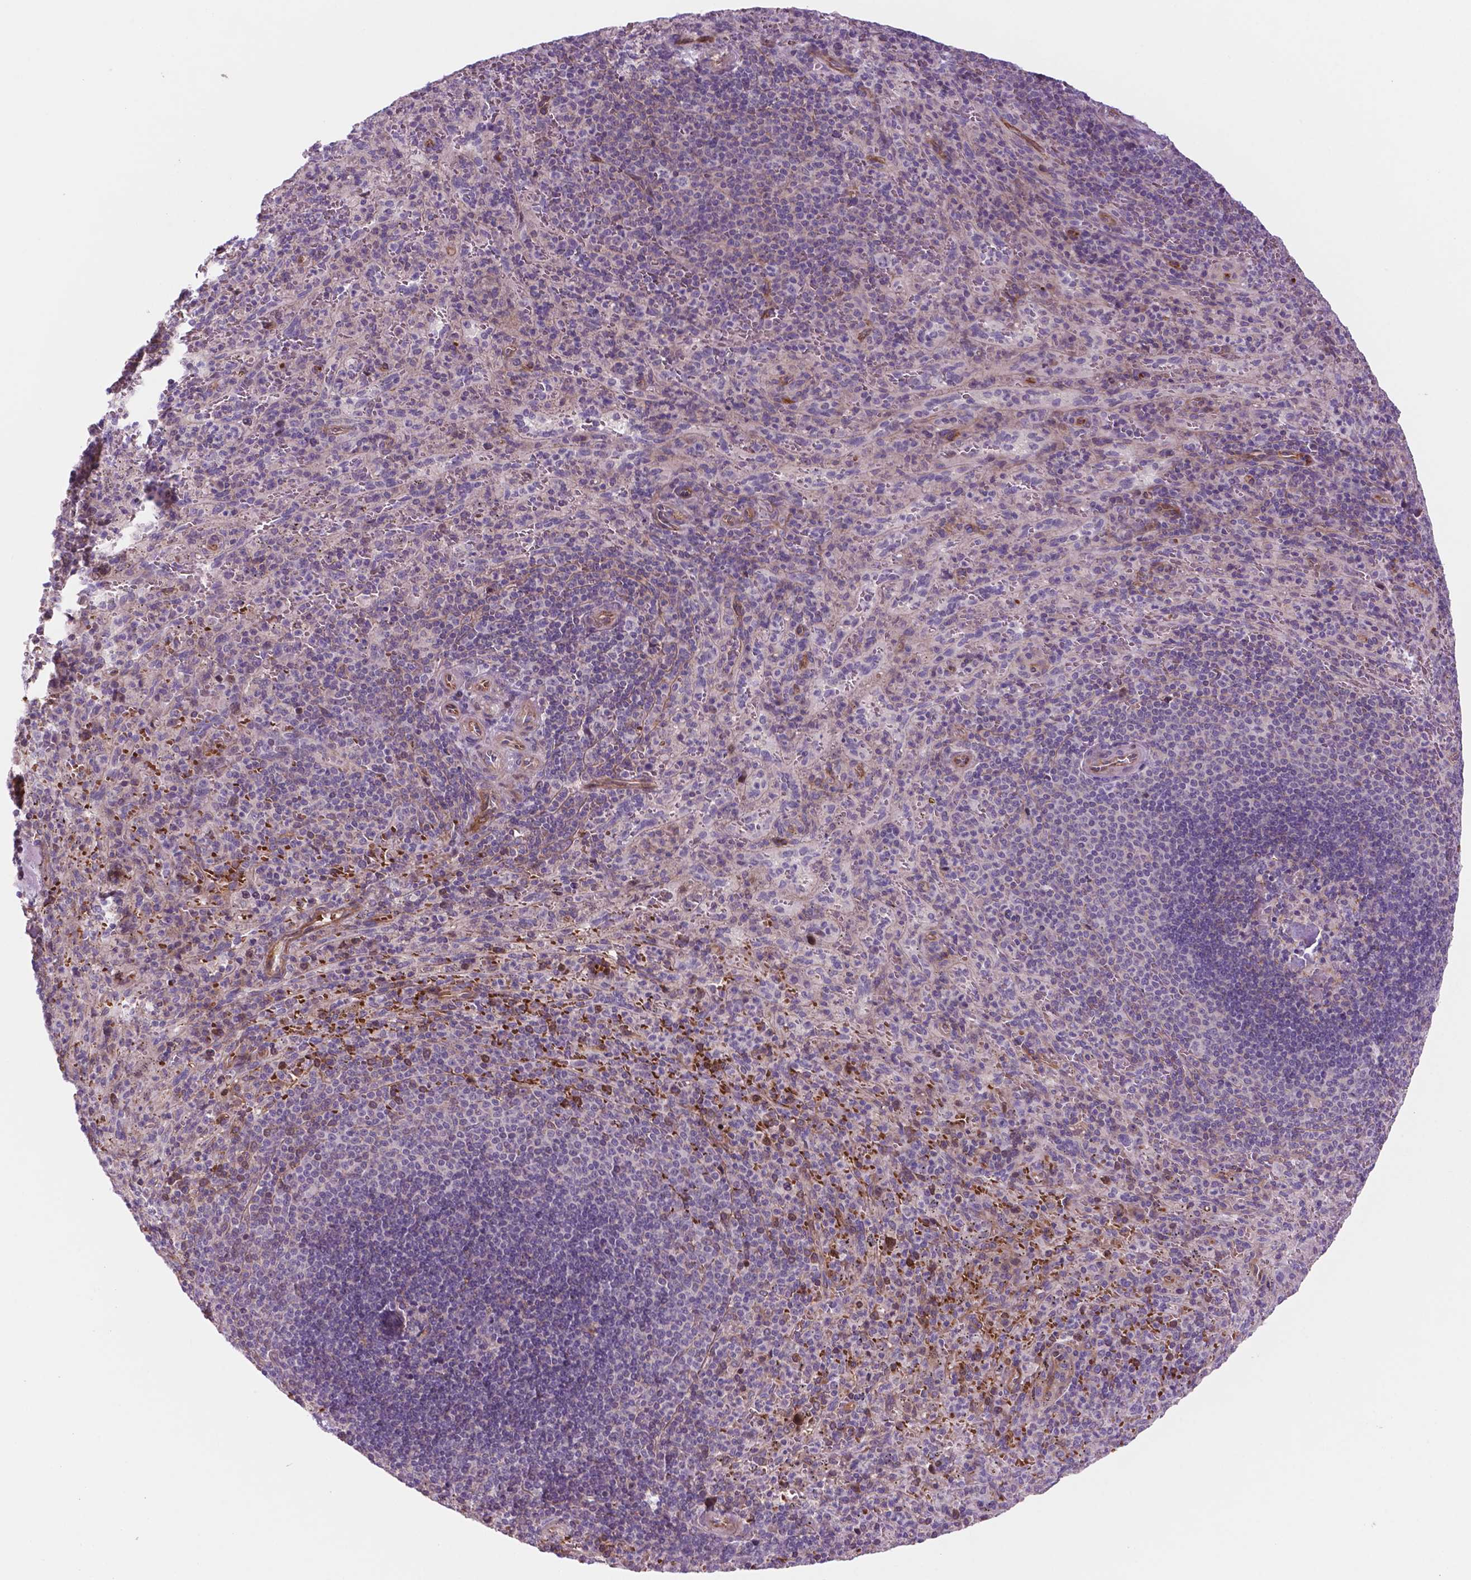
{"staining": {"intensity": "moderate", "quantity": "<25%", "location": "cytoplasmic/membranous"}, "tissue": "spleen", "cell_type": "Cells in red pulp", "image_type": "normal", "snomed": [{"axis": "morphology", "description": "Normal tissue, NOS"}, {"axis": "topography", "description": "Spleen"}], "caption": "Spleen stained with a brown dye displays moderate cytoplasmic/membranous positive positivity in approximately <25% of cells in red pulp.", "gene": "RND3", "patient": {"sex": "male", "age": 57}}